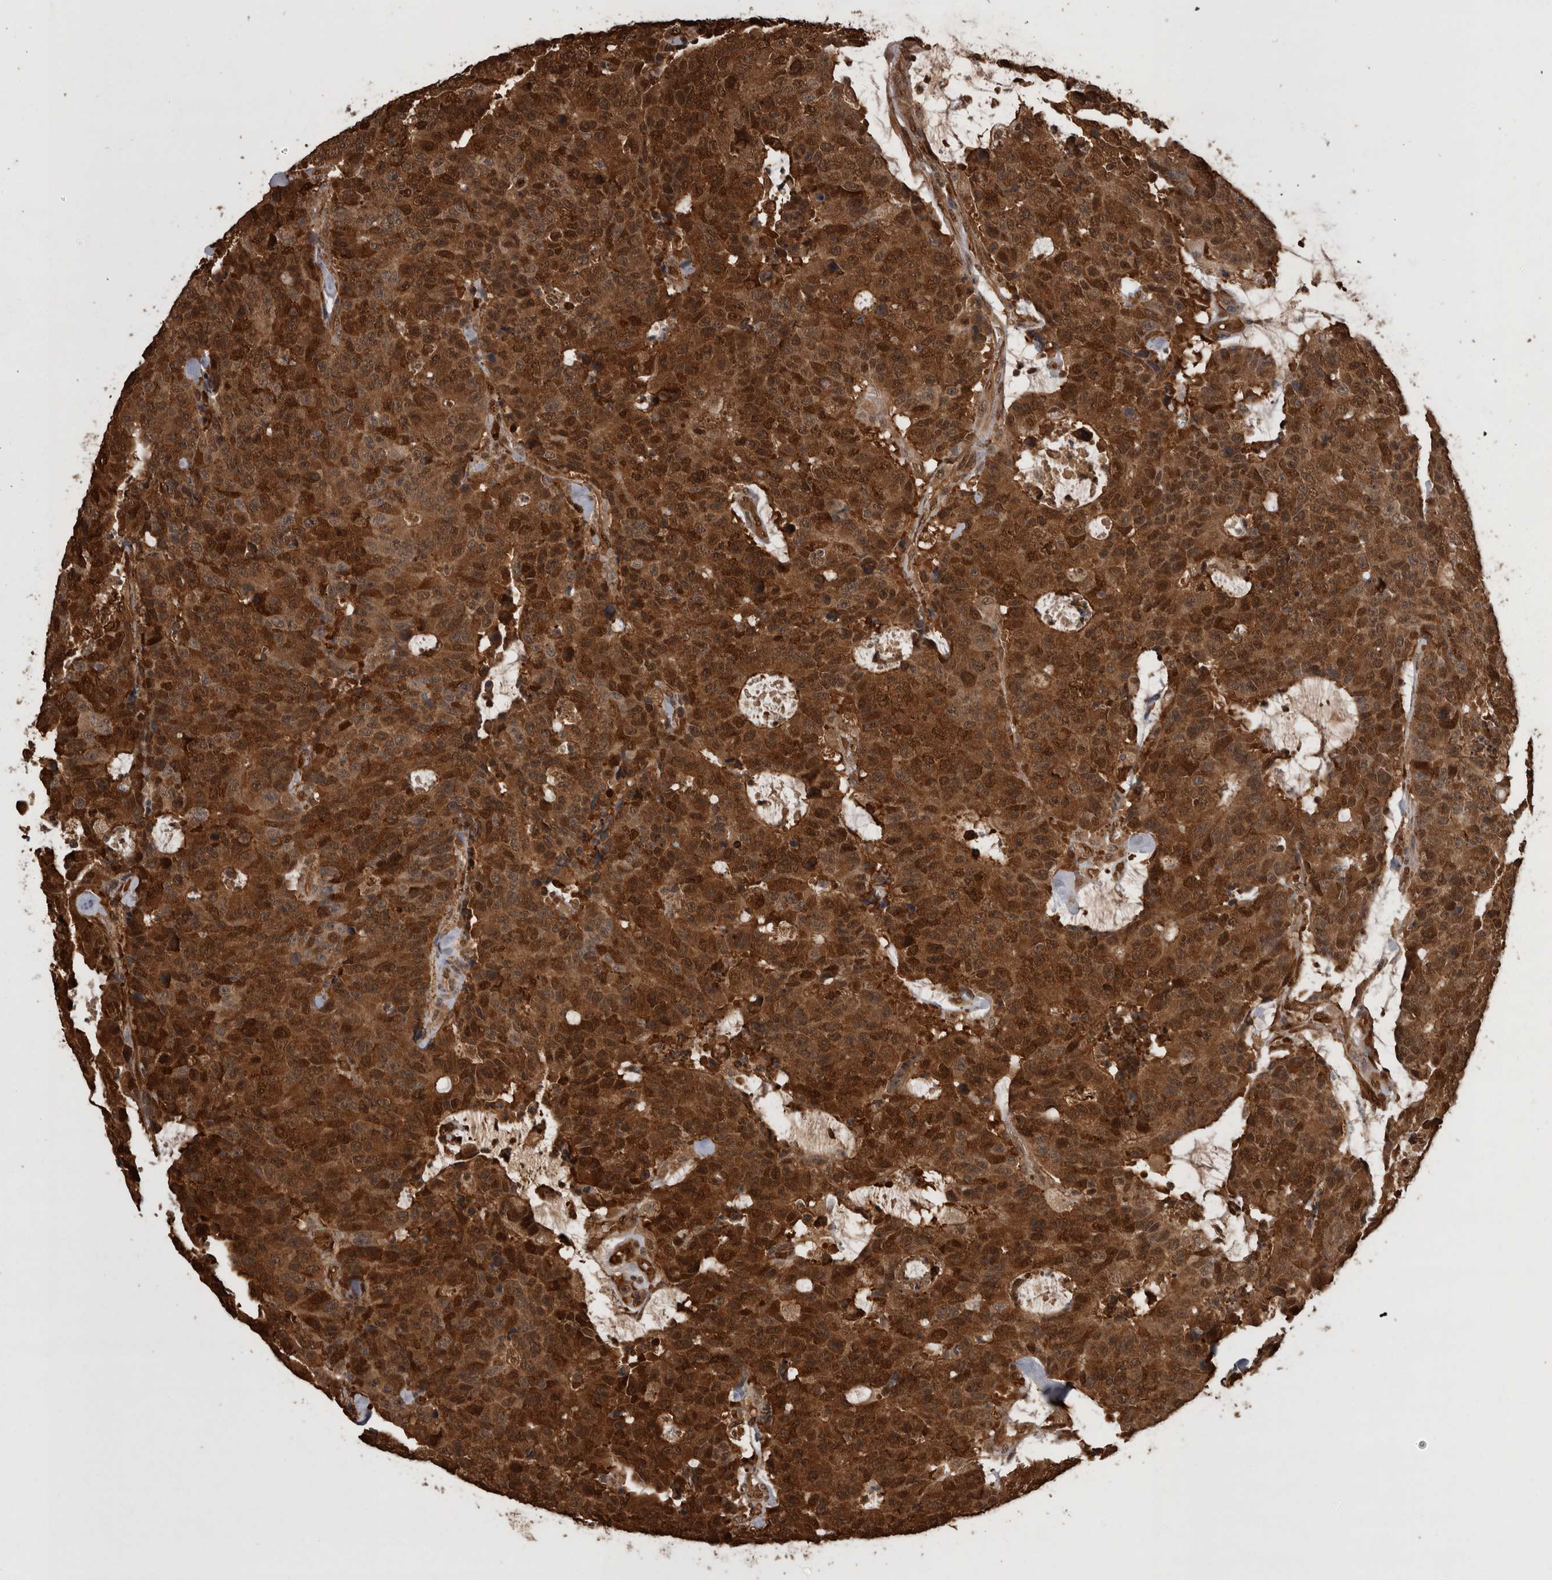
{"staining": {"intensity": "strong", "quantity": ">75%", "location": "cytoplasmic/membranous,nuclear"}, "tissue": "colorectal cancer", "cell_type": "Tumor cells", "image_type": "cancer", "snomed": [{"axis": "morphology", "description": "Adenocarcinoma, NOS"}, {"axis": "topography", "description": "Colon"}], "caption": "Immunohistochemical staining of human adenocarcinoma (colorectal) exhibits high levels of strong cytoplasmic/membranous and nuclear expression in approximately >75% of tumor cells. (brown staining indicates protein expression, while blue staining denotes nuclei).", "gene": "LXN", "patient": {"sex": "female", "age": 86}}